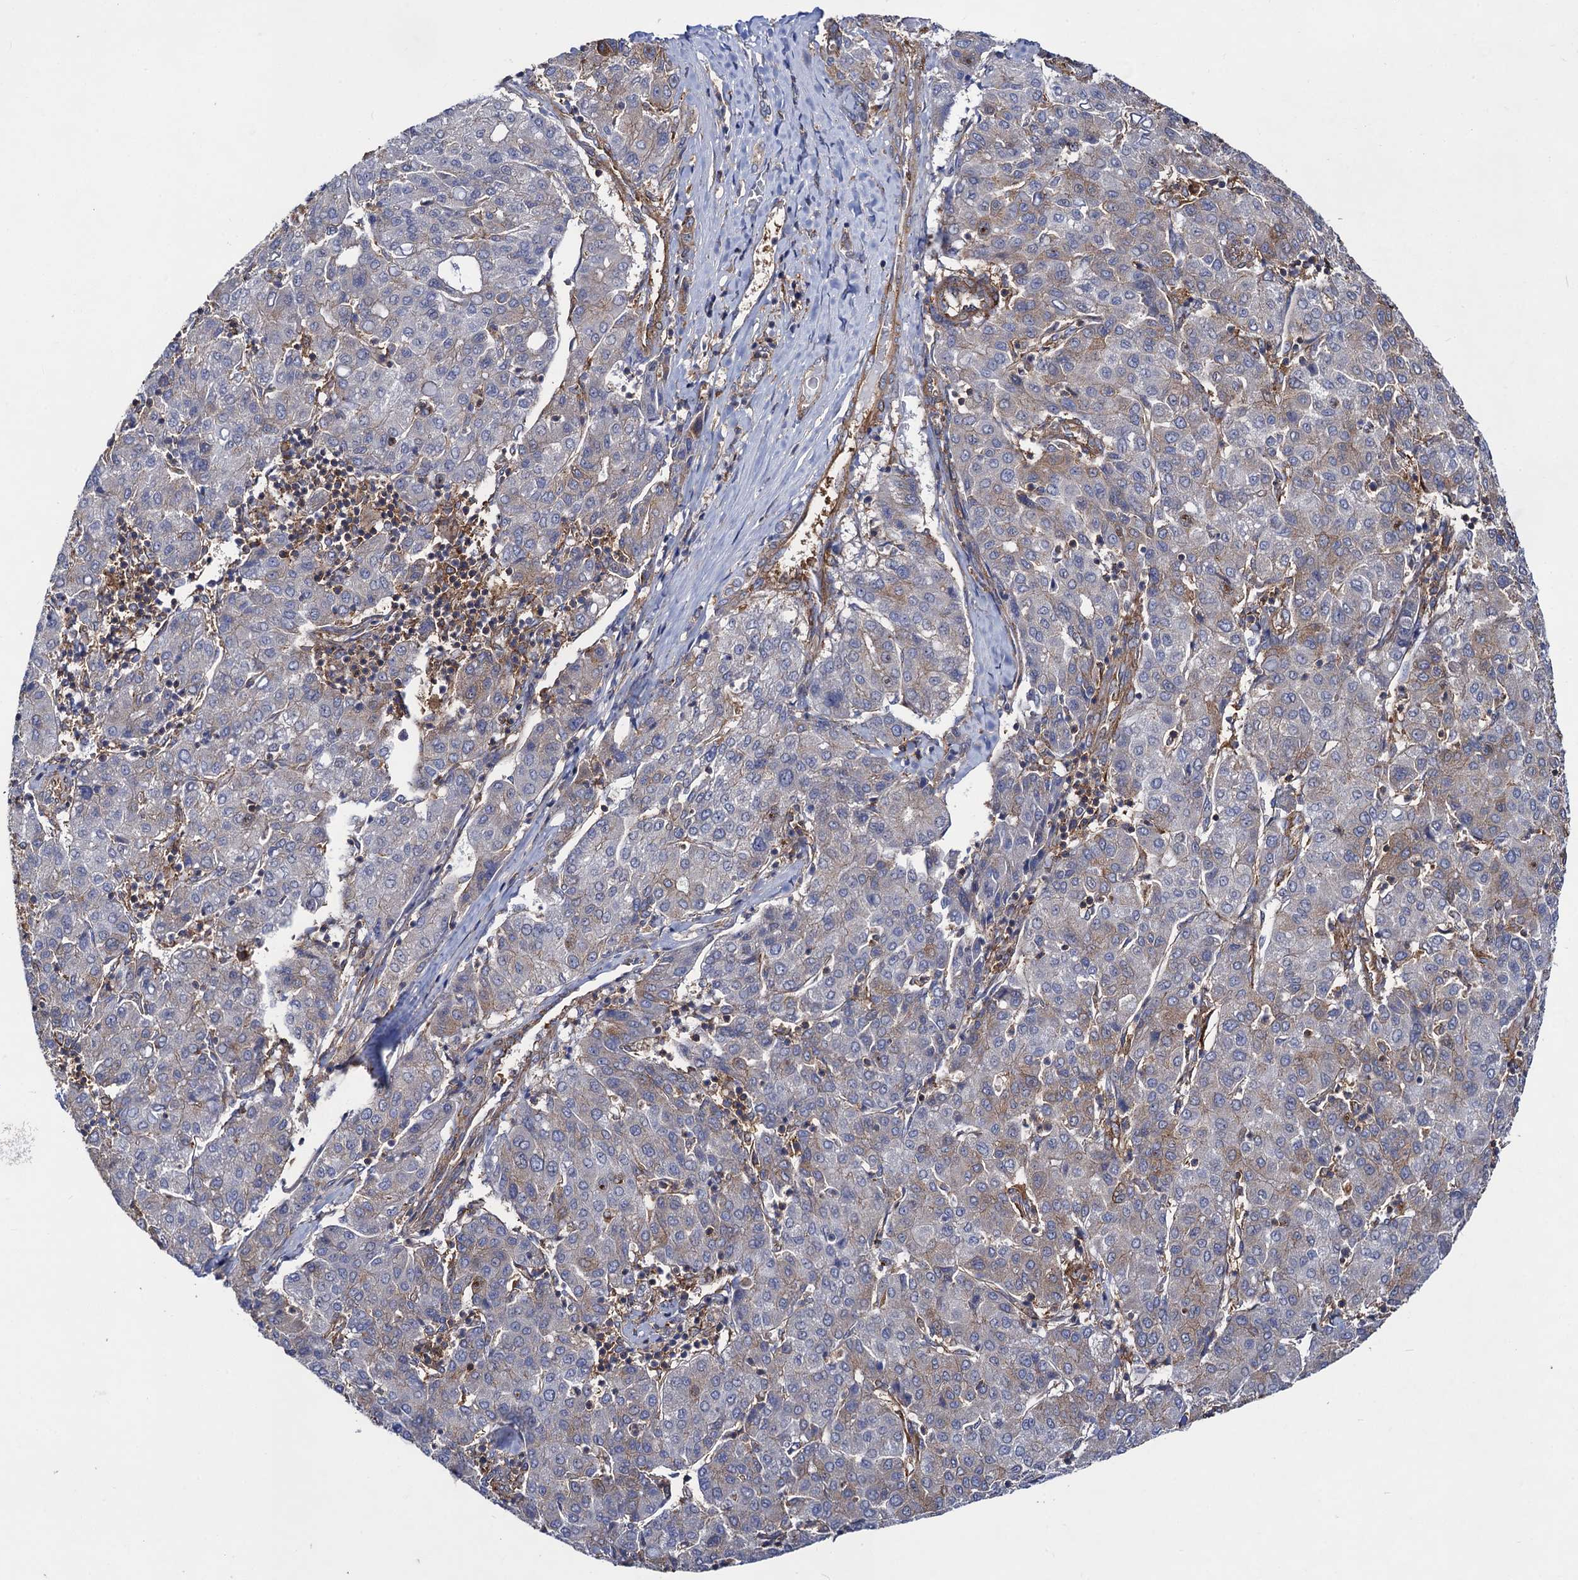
{"staining": {"intensity": "moderate", "quantity": "<25%", "location": "cytoplasmic/membranous"}, "tissue": "liver cancer", "cell_type": "Tumor cells", "image_type": "cancer", "snomed": [{"axis": "morphology", "description": "Carcinoma, Hepatocellular, NOS"}, {"axis": "topography", "description": "Liver"}], "caption": "Immunohistochemical staining of liver cancer displays low levels of moderate cytoplasmic/membranous protein staining in approximately <25% of tumor cells.", "gene": "DYDC1", "patient": {"sex": "male", "age": 65}}